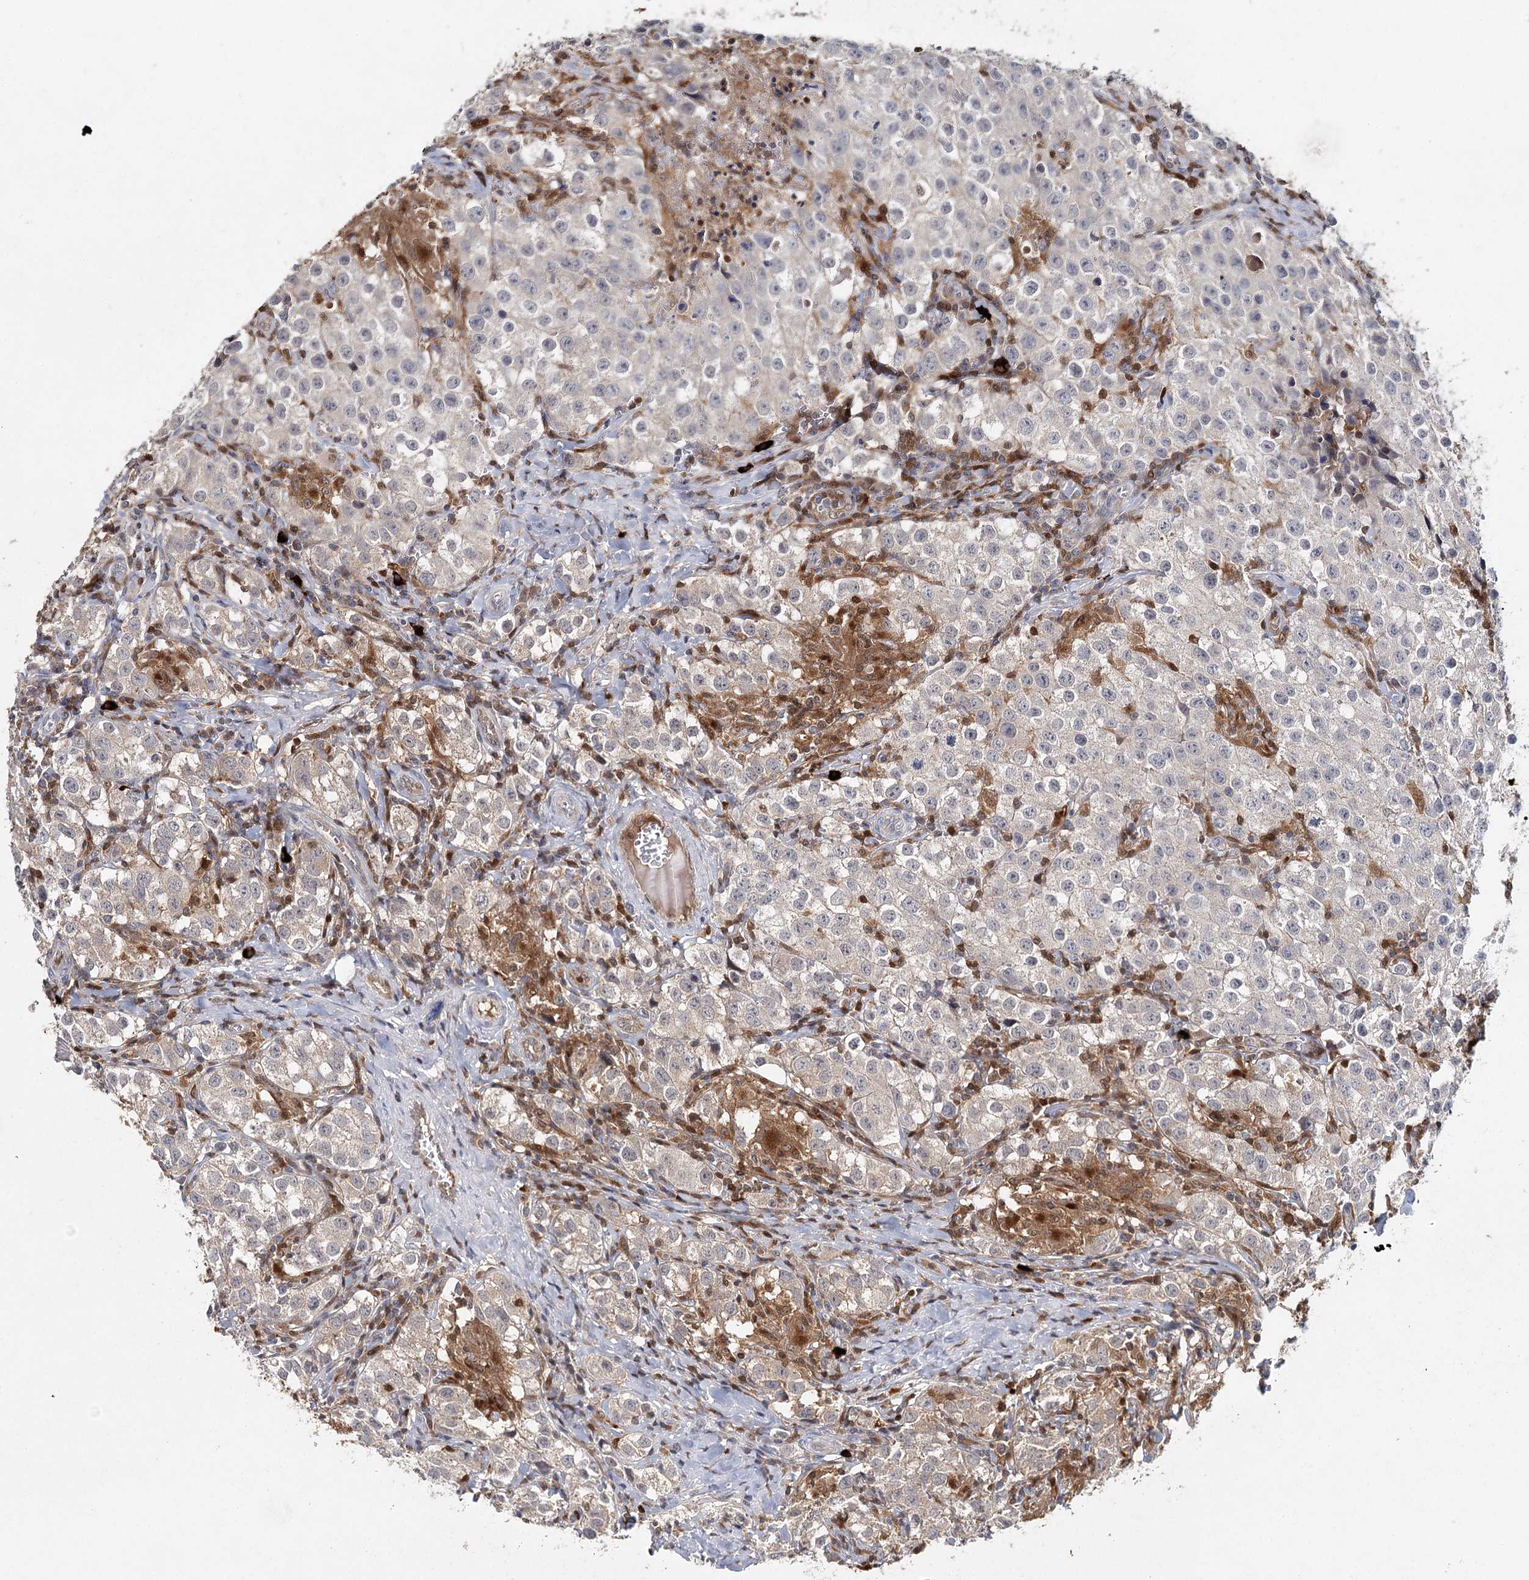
{"staining": {"intensity": "weak", "quantity": "<25%", "location": "cytoplasmic/membranous"}, "tissue": "testis cancer", "cell_type": "Tumor cells", "image_type": "cancer", "snomed": [{"axis": "morphology", "description": "Seminoma, NOS"}, {"axis": "morphology", "description": "Carcinoma, Embryonal, NOS"}, {"axis": "topography", "description": "Testis"}], "caption": "This is an immunohistochemistry (IHC) micrograph of human testis embryonal carcinoma. There is no staining in tumor cells.", "gene": "SLC41A2", "patient": {"sex": "male", "age": 43}}